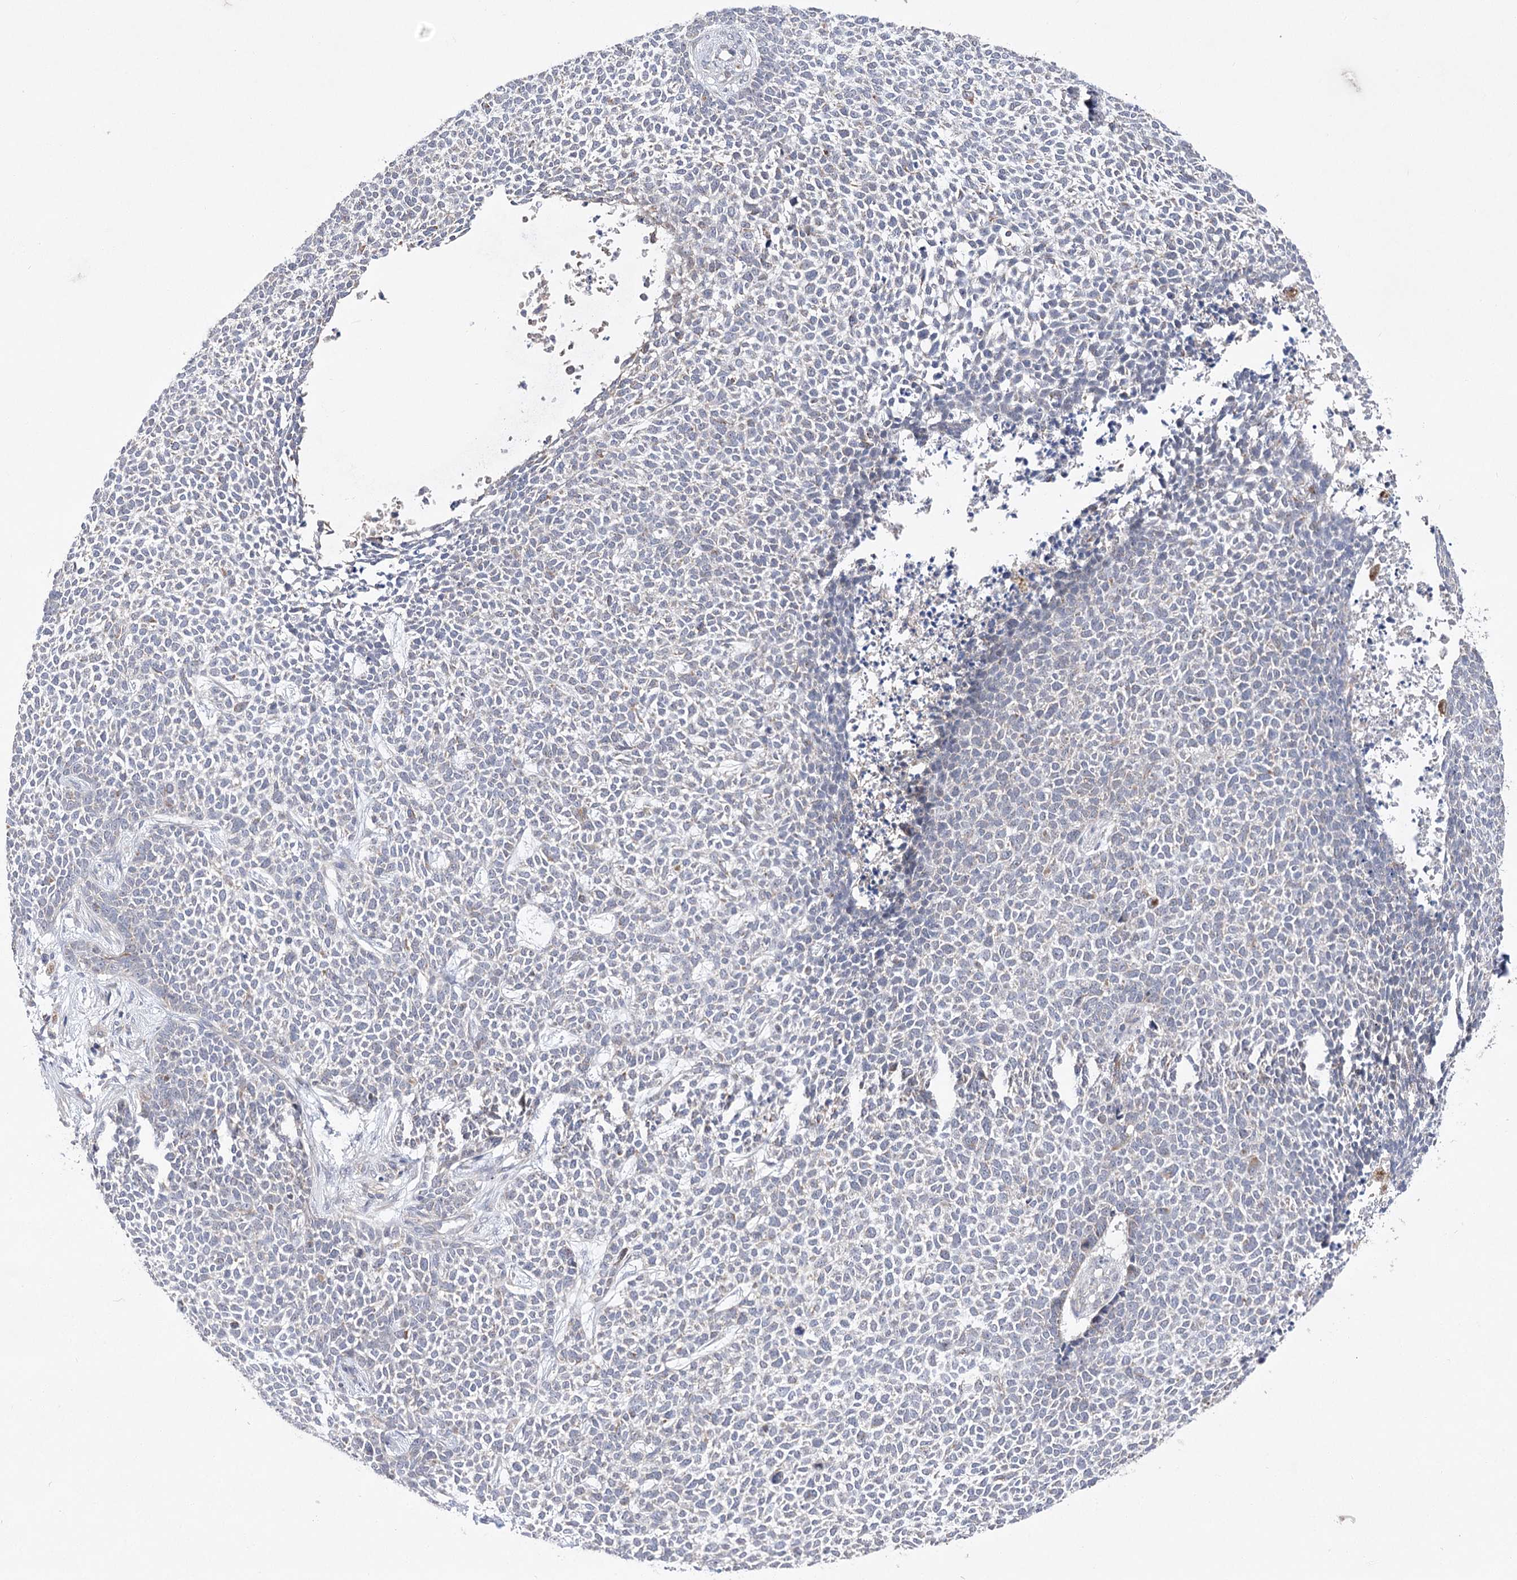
{"staining": {"intensity": "negative", "quantity": "none", "location": "none"}, "tissue": "skin cancer", "cell_type": "Tumor cells", "image_type": "cancer", "snomed": [{"axis": "morphology", "description": "Basal cell carcinoma"}, {"axis": "topography", "description": "Skin"}], "caption": "Tumor cells are negative for protein expression in human skin basal cell carcinoma.", "gene": "ECHDC3", "patient": {"sex": "female", "age": 84}}